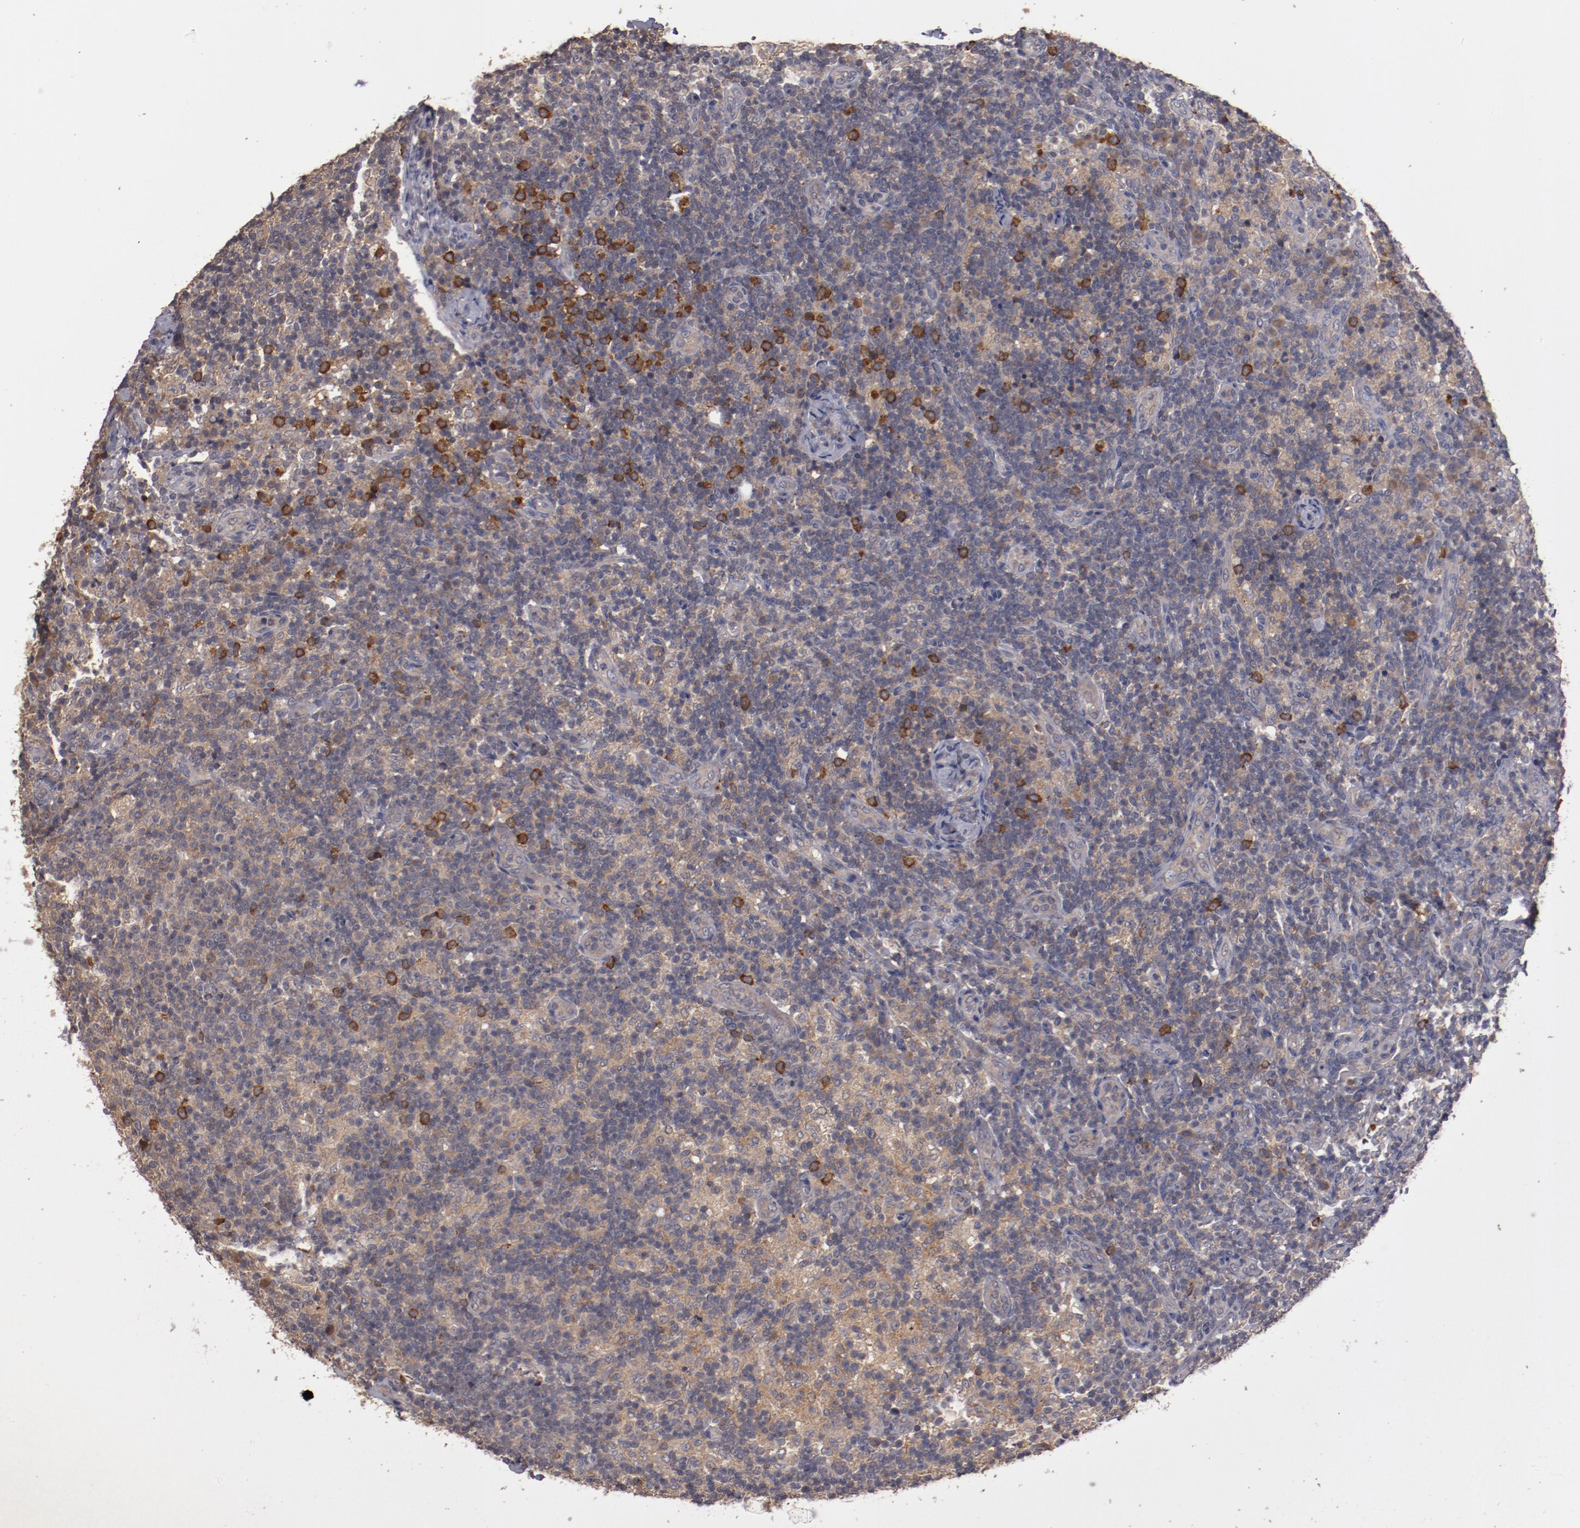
{"staining": {"intensity": "moderate", "quantity": ">75%", "location": "cytoplasmic/membranous"}, "tissue": "lymph node", "cell_type": "Germinal center cells", "image_type": "normal", "snomed": [{"axis": "morphology", "description": "Normal tissue, NOS"}, {"axis": "morphology", "description": "Inflammation, NOS"}, {"axis": "topography", "description": "Lymph node"}], "caption": "An image showing moderate cytoplasmic/membranous positivity in approximately >75% of germinal center cells in normal lymph node, as visualized by brown immunohistochemical staining.", "gene": "LRRC75B", "patient": {"sex": "male", "age": 46}}